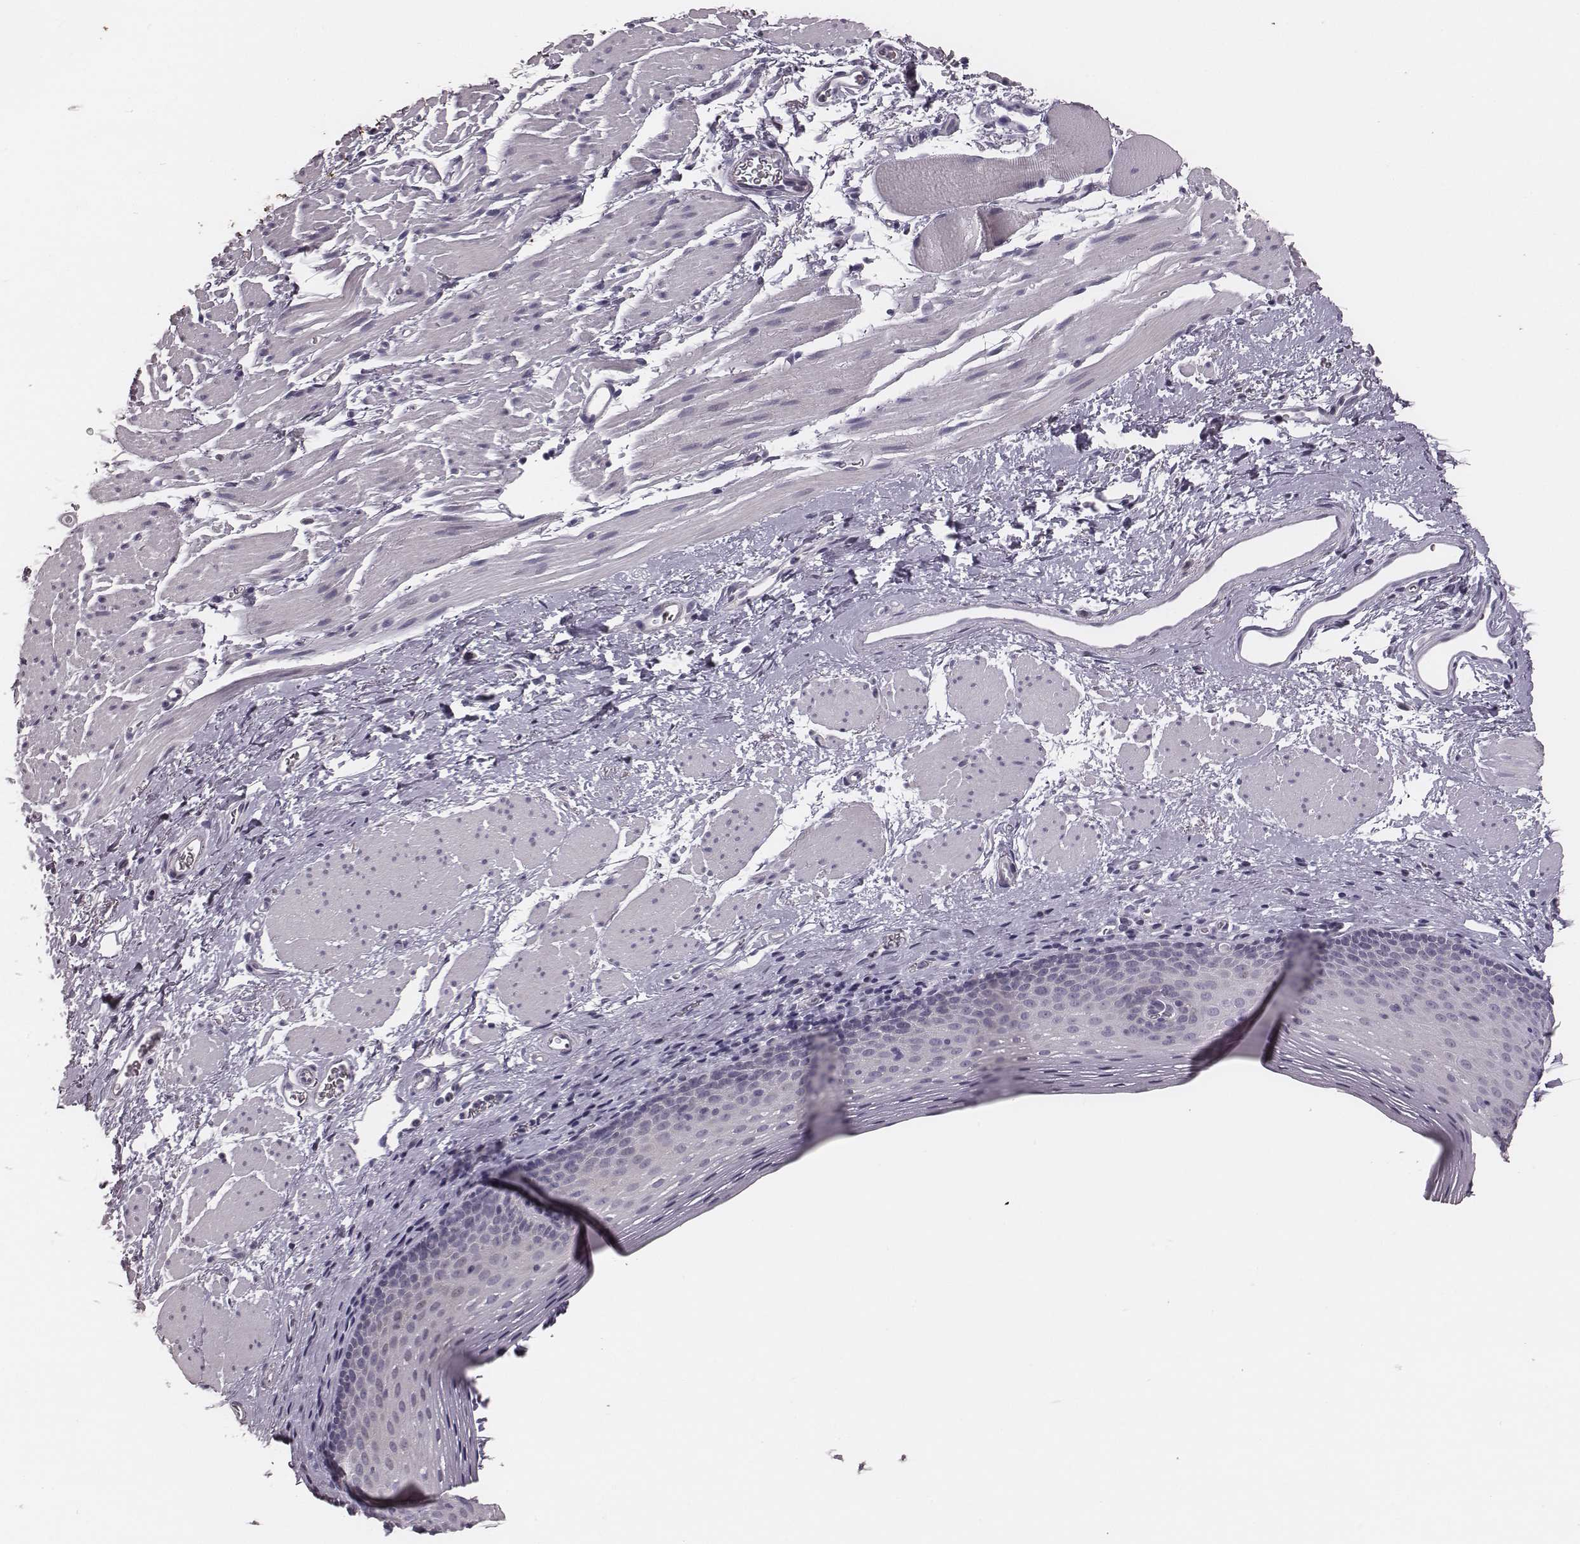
{"staining": {"intensity": "negative", "quantity": "none", "location": "none"}, "tissue": "esophagus", "cell_type": "Squamous epithelial cells", "image_type": "normal", "snomed": [{"axis": "morphology", "description": "Normal tissue, NOS"}, {"axis": "topography", "description": "Esophagus"}], "caption": "Immunohistochemistry photomicrograph of unremarkable esophagus: human esophagus stained with DAB shows no significant protein positivity in squamous epithelial cells.", "gene": "CSHL1", "patient": {"sex": "female", "age": 68}}